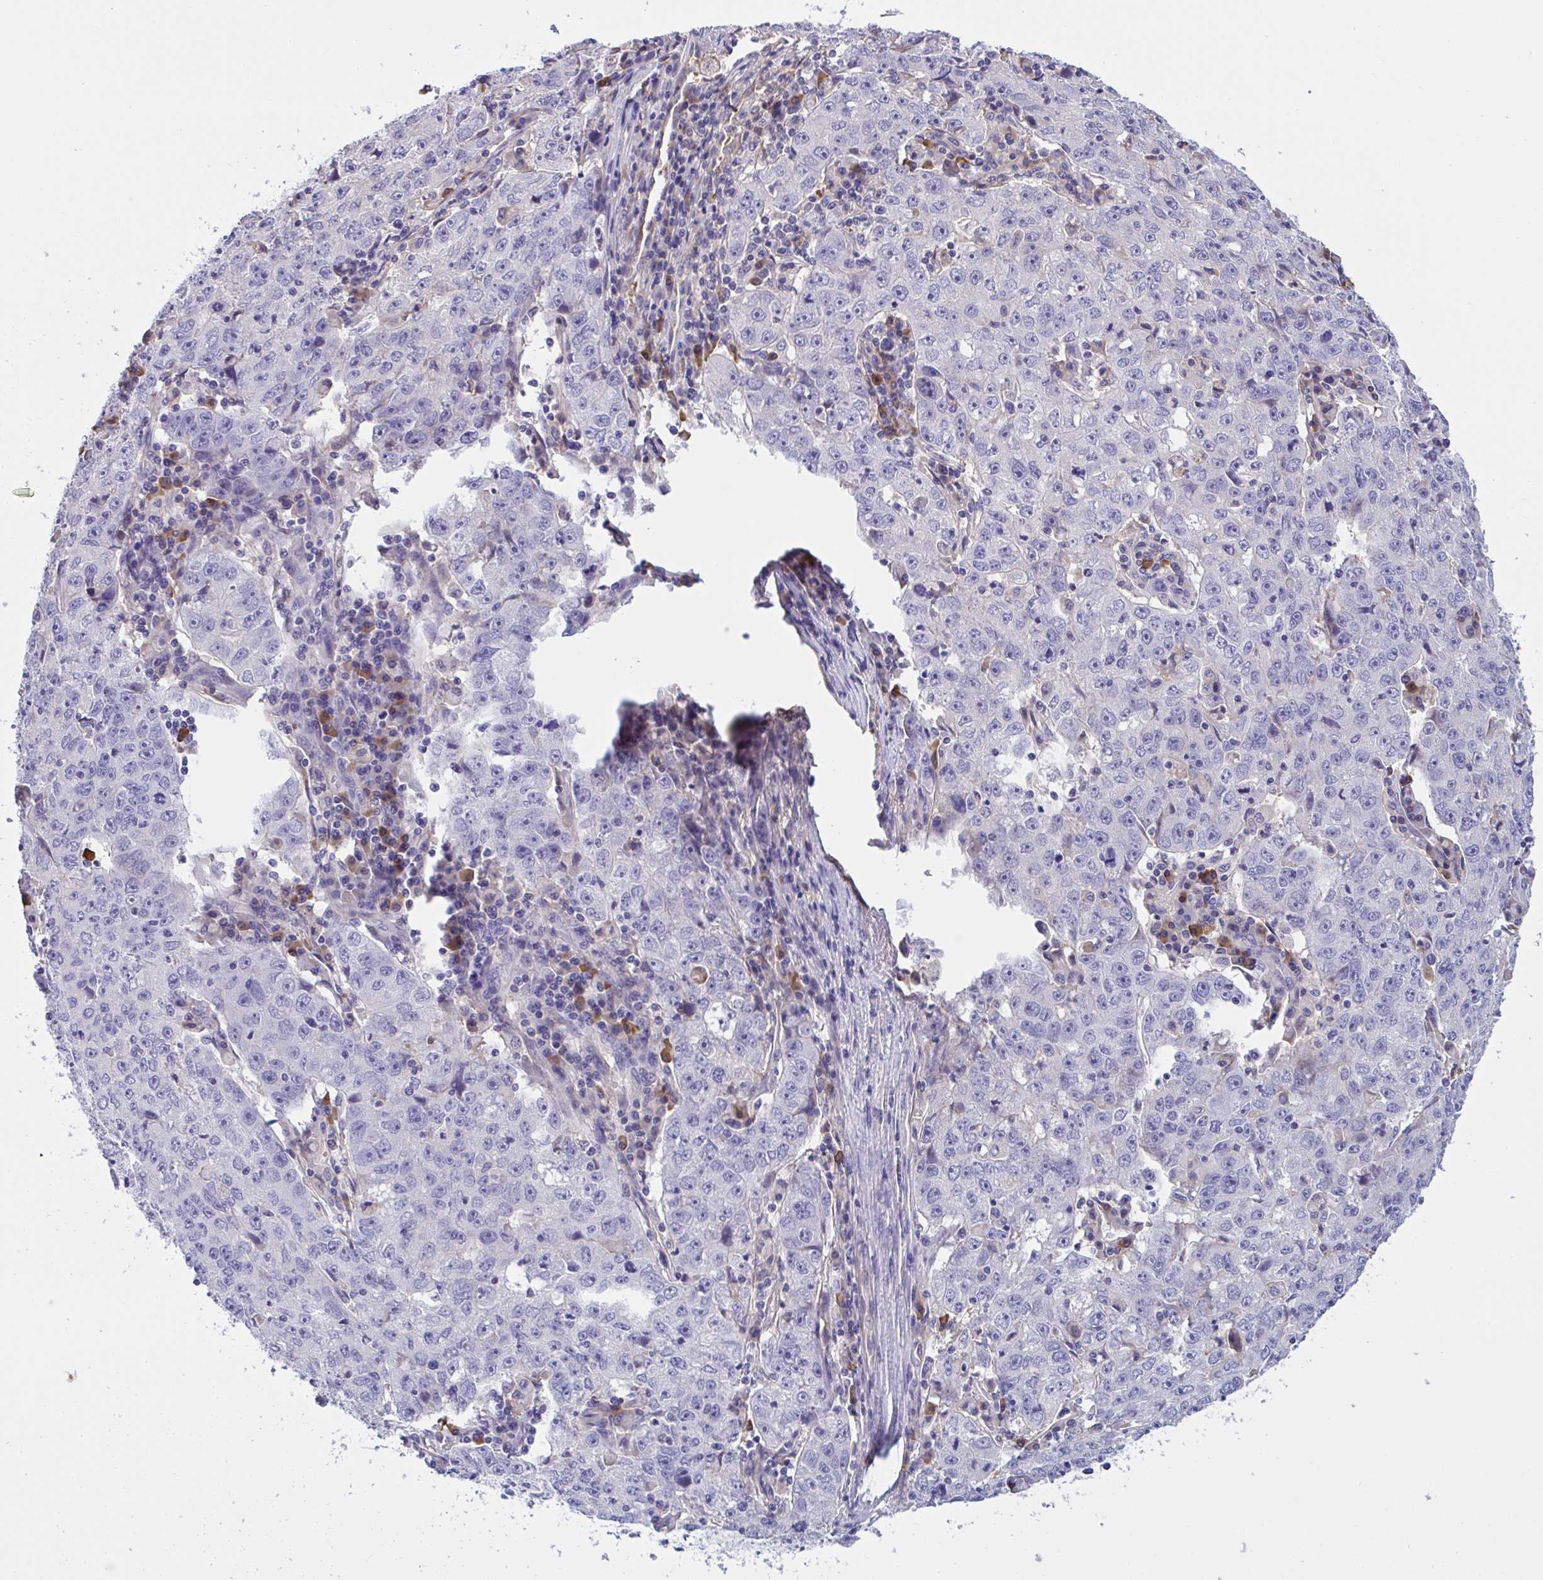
{"staining": {"intensity": "negative", "quantity": "none", "location": "none"}, "tissue": "lung cancer", "cell_type": "Tumor cells", "image_type": "cancer", "snomed": [{"axis": "morphology", "description": "Normal morphology"}, {"axis": "morphology", "description": "Adenocarcinoma, NOS"}, {"axis": "topography", "description": "Lymph node"}, {"axis": "topography", "description": "Lung"}], "caption": "Tumor cells are negative for brown protein staining in lung cancer.", "gene": "MS4A14", "patient": {"sex": "female", "age": 57}}